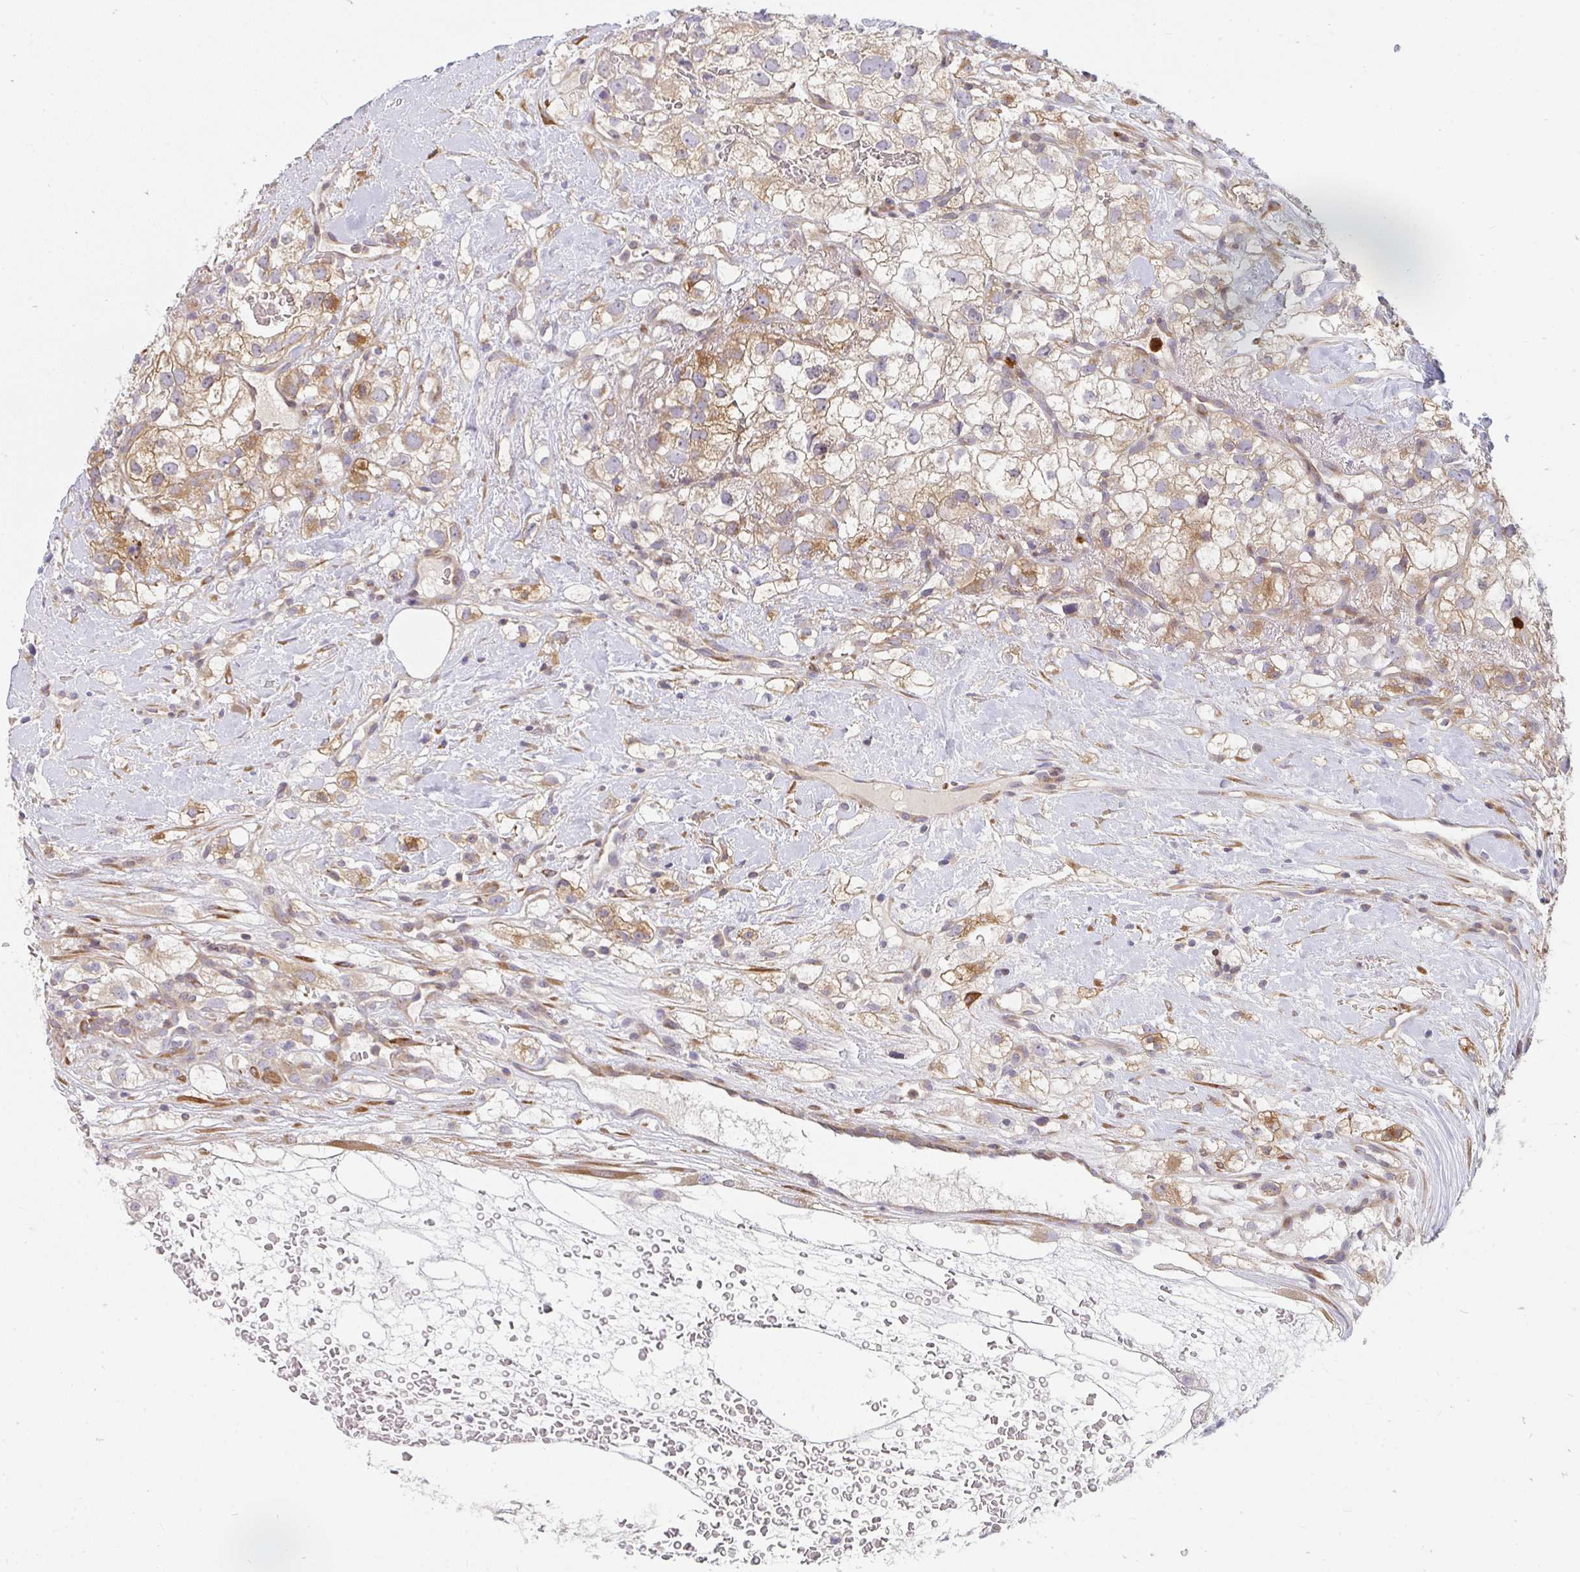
{"staining": {"intensity": "weak", "quantity": "25%-75%", "location": "cytoplasmic/membranous"}, "tissue": "renal cancer", "cell_type": "Tumor cells", "image_type": "cancer", "snomed": [{"axis": "morphology", "description": "Adenocarcinoma, NOS"}, {"axis": "topography", "description": "Kidney"}], "caption": "Immunohistochemistry staining of renal adenocarcinoma, which shows low levels of weak cytoplasmic/membranous staining in about 25%-75% of tumor cells indicating weak cytoplasmic/membranous protein positivity. The staining was performed using DAB (3,3'-diaminobenzidine) (brown) for protein detection and nuclei were counterstained in hematoxylin (blue).", "gene": "CSF3R", "patient": {"sex": "male", "age": 59}}